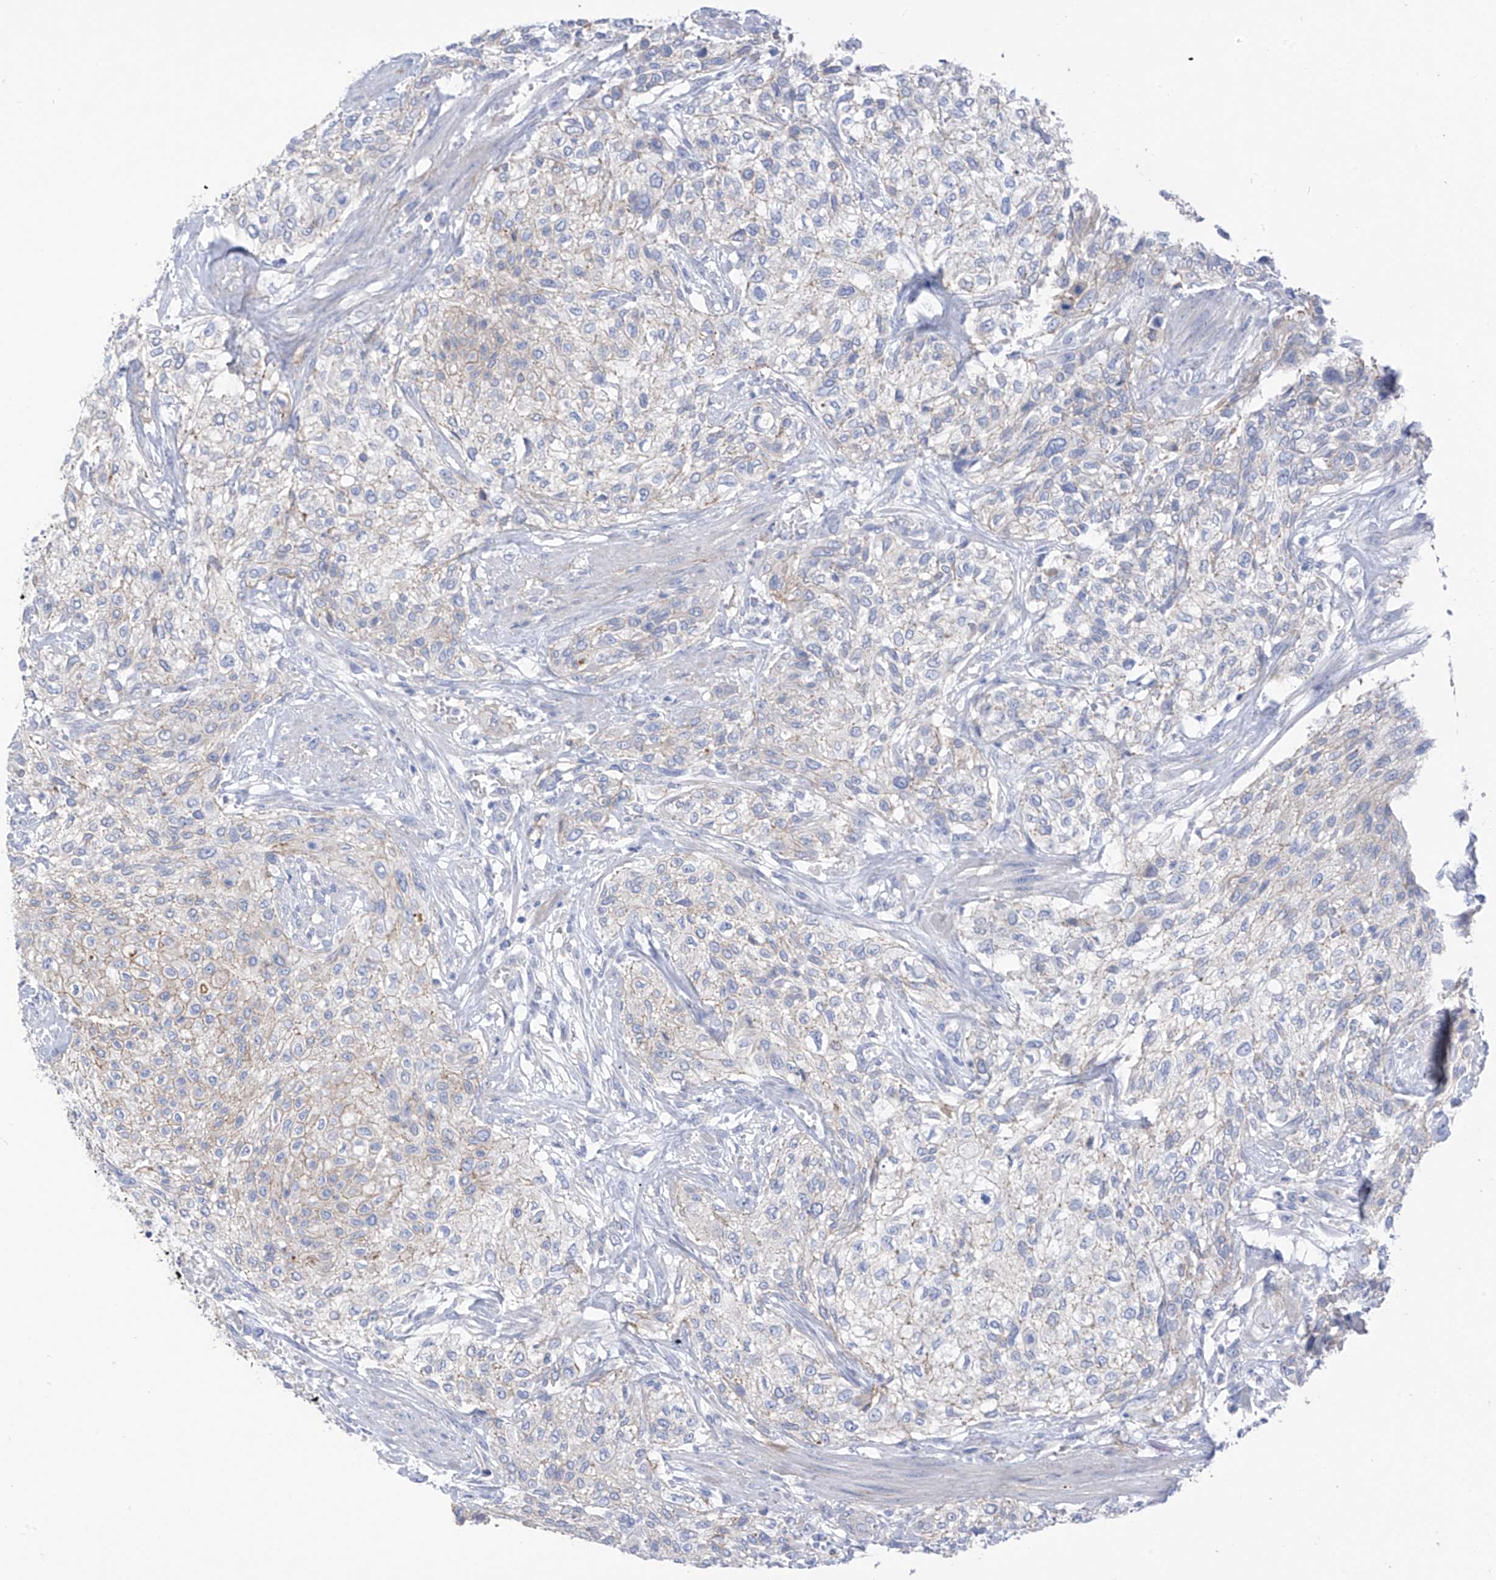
{"staining": {"intensity": "negative", "quantity": "none", "location": "none"}, "tissue": "urothelial cancer", "cell_type": "Tumor cells", "image_type": "cancer", "snomed": [{"axis": "morphology", "description": "Urothelial carcinoma, High grade"}, {"axis": "topography", "description": "Urinary bladder"}], "caption": "The IHC micrograph has no significant staining in tumor cells of high-grade urothelial carcinoma tissue.", "gene": "ITGA9", "patient": {"sex": "male", "age": 35}}